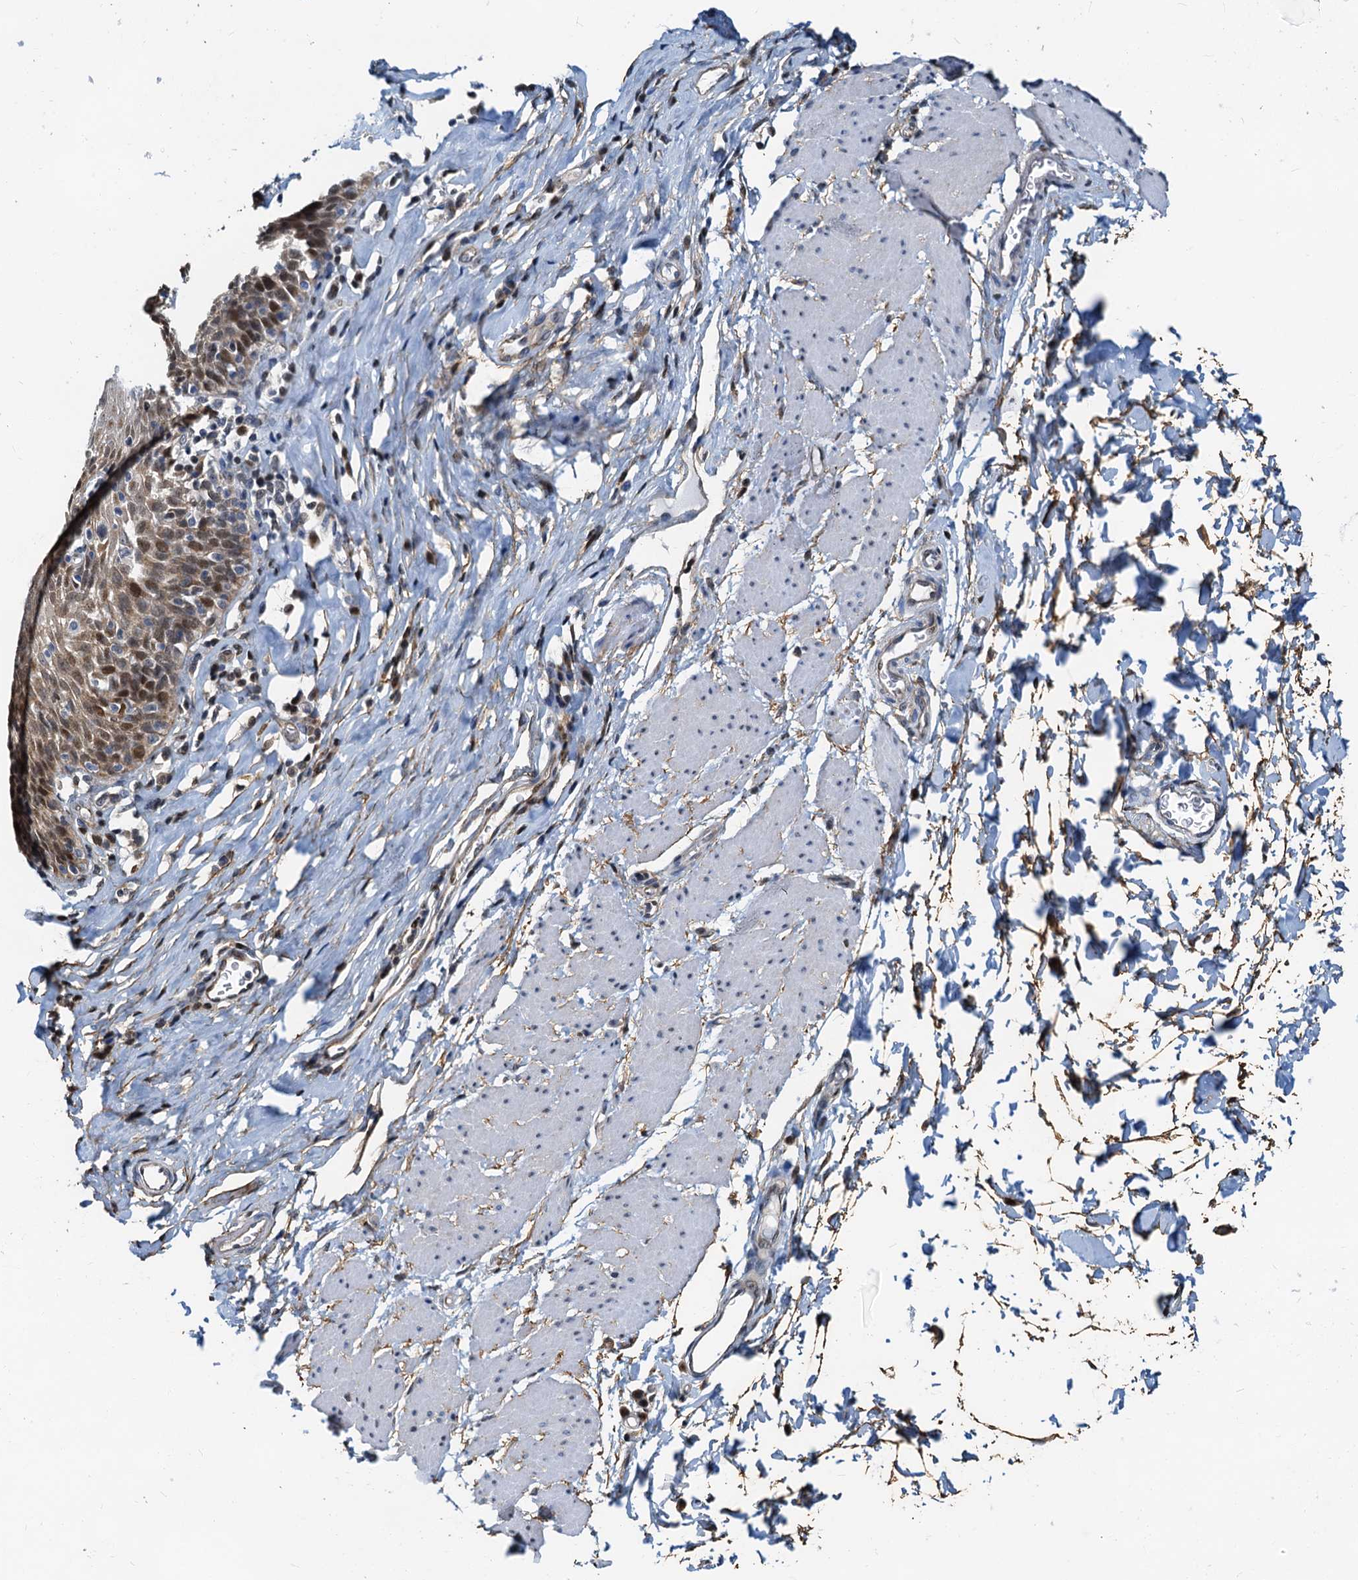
{"staining": {"intensity": "moderate", "quantity": "25%-75%", "location": "cytoplasmic/membranous,nuclear"}, "tissue": "esophagus", "cell_type": "Squamous epithelial cells", "image_type": "normal", "snomed": [{"axis": "morphology", "description": "Normal tissue, NOS"}, {"axis": "topography", "description": "Esophagus"}], "caption": "Unremarkable esophagus demonstrates moderate cytoplasmic/membranous,nuclear staining in approximately 25%-75% of squamous epithelial cells, visualized by immunohistochemistry.", "gene": "PTGES3", "patient": {"sex": "female", "age": 61}}